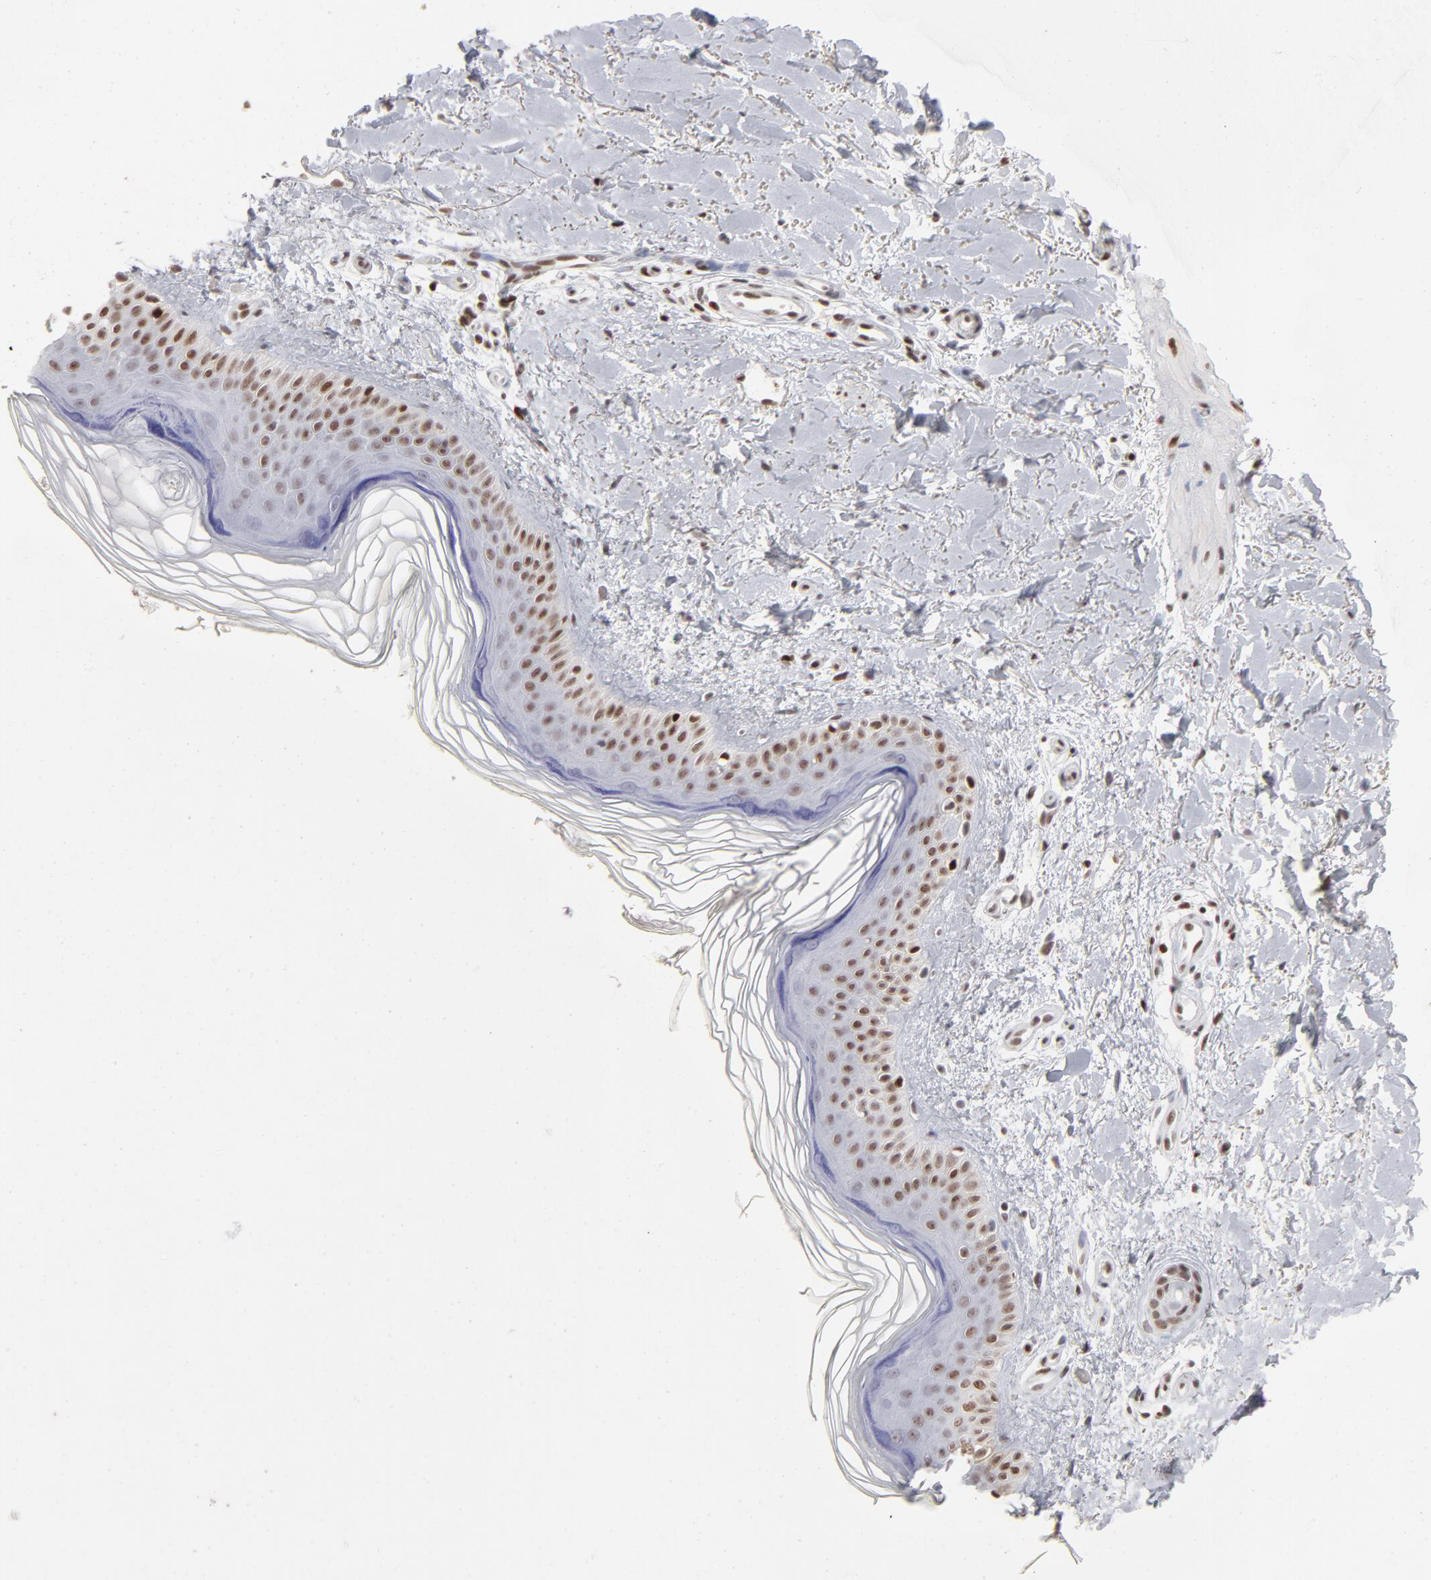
{"staining": {"intensity": "moderate", "quantity": ">75%", "location": "nuclear"}, "tissue": "skin", "cell_type": "Fibroblasts", "image_type": "normal", "snomed": [{"axis": "morphology", "description": "Normal tissue, NOS"}, {"axis": "topography", "description": "Skin"}], "caption": "Fibroblasts demonstrate moderate nuclear staining in approximately >75% of cells in normal skin.", "gene": "PARP1", "patient": {"sex": "female", "age": 19}}